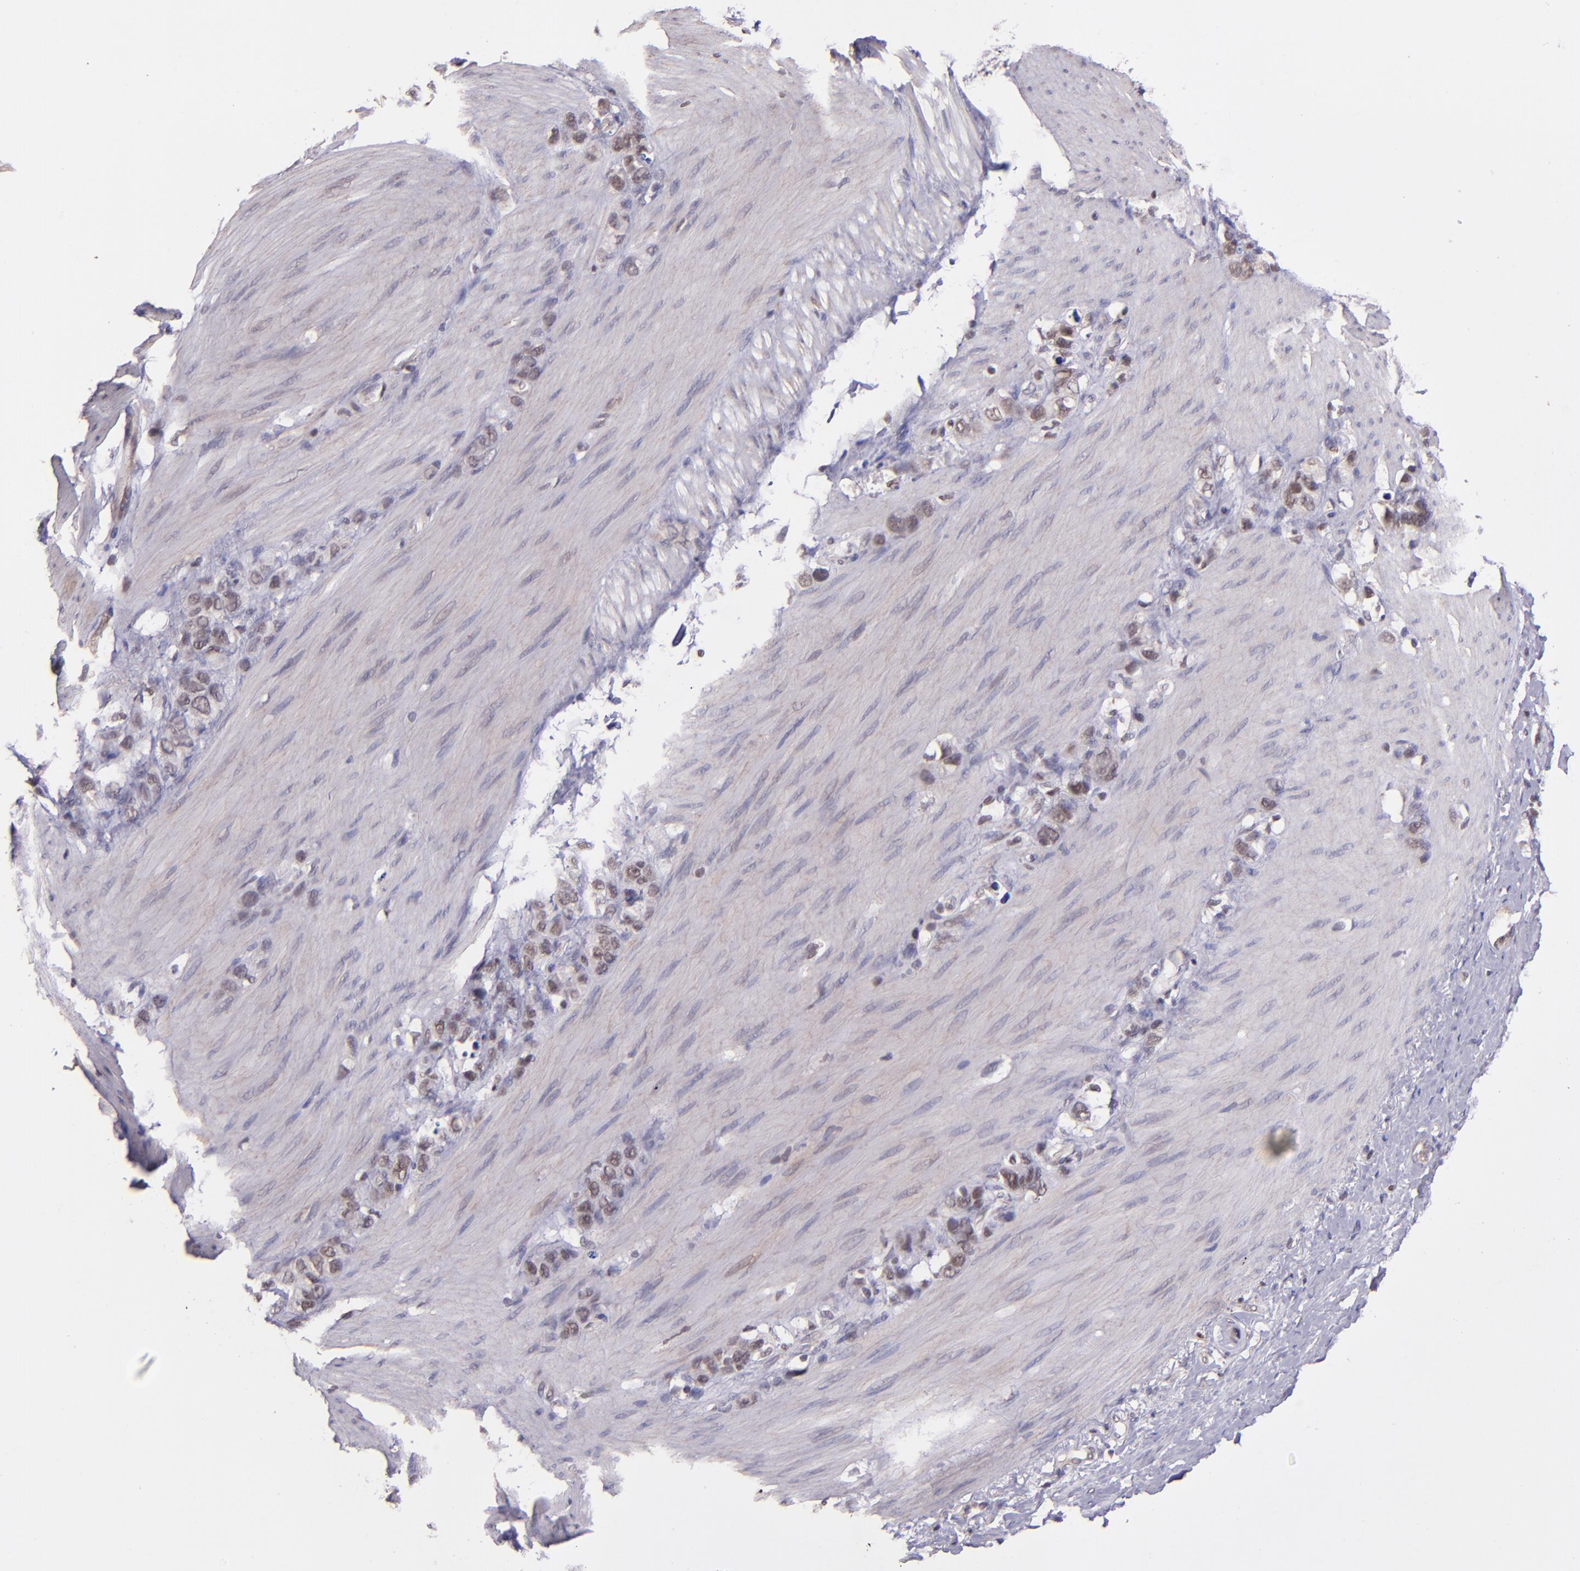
{"staining": {"intensity": "weak", "quantity": "25%-75%", "location": "nuclear"}, "tissue": "stomach cancer", "cell_type": "Tumor cells", "image_type": "cancer", "snomed": [{"axis": "morphology", "description": "Normal tissue, NOS"}, {"axis": "morphology", "description": "Adenocarcinoma, NOS"}, {"axis": "morphology", "description": "Adenocarcinoma, High grade"}, {"axis": "topography", "description": "Stomach, upper"}, {"axis": "topography", "description": "Stomach"}], "caption": "This is a photomicrograph of immunohistochemistry staining of high-grade adenocarcinoma (stomach), which shows weak staining in the nuclear of tumor cells.", "gene": "ELF1", "patient": {"sex": "female", "age": 65}}